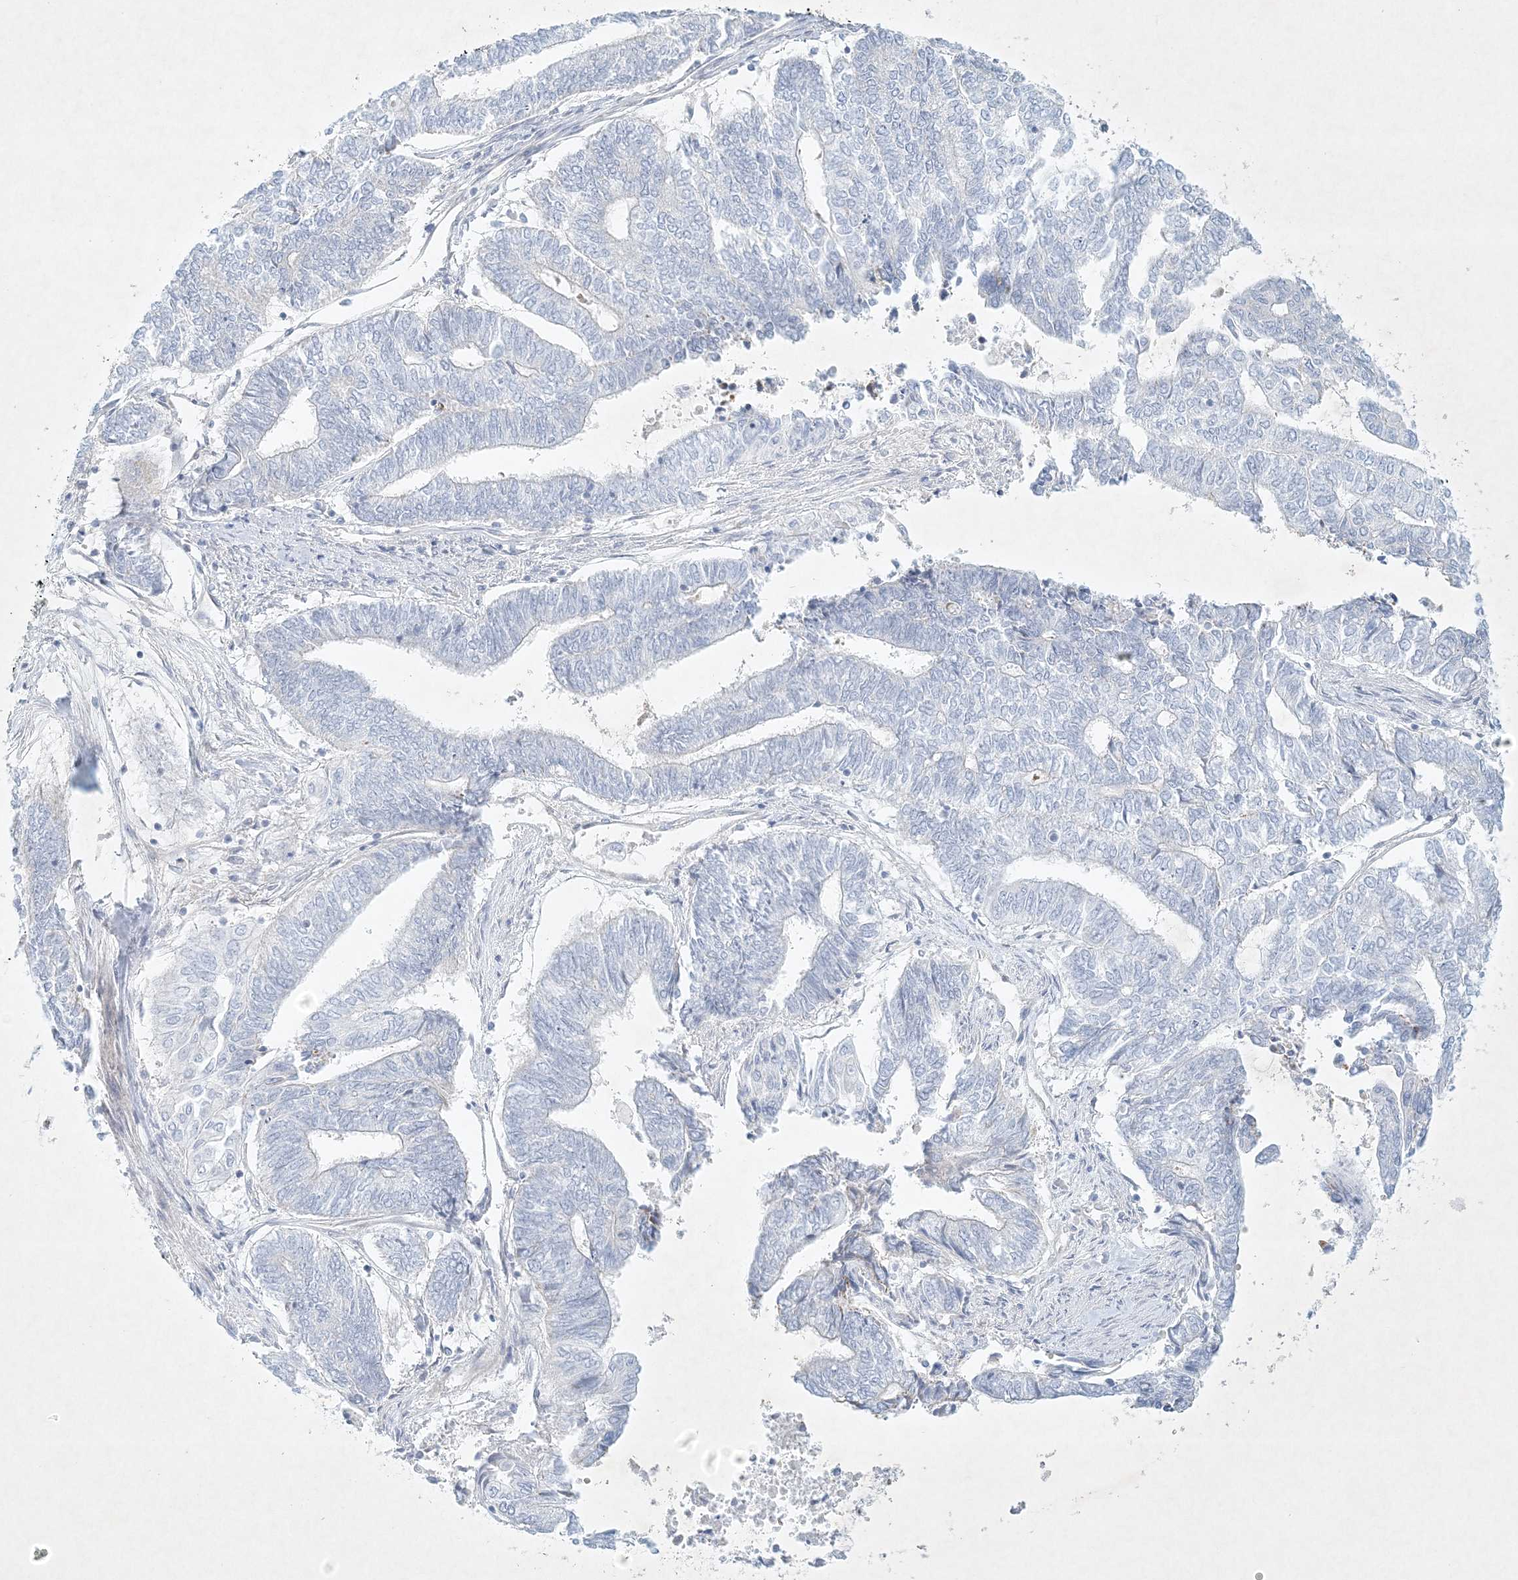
{"staining": {"intensity": "negative", "quantity": "none", "location": "none"}, "tissue": "endometrial cancer", "cell_type": "Tumor cells", "image_type": "cancer", "snomed": [{"axis": "morphology", "description": "Adenocarcinoma, NOS"}, {"axis": "topography", "description": "Uterus"}, {"axis": "topography", "description": "Endometrium"}], "caption": "Immunohistochemical staining of endometrial cancer (adenocarcinoma) shows no significant staining in tumor cells.", "gene": "STK11IP", "patient": {"sex": "female", "age": 70}}